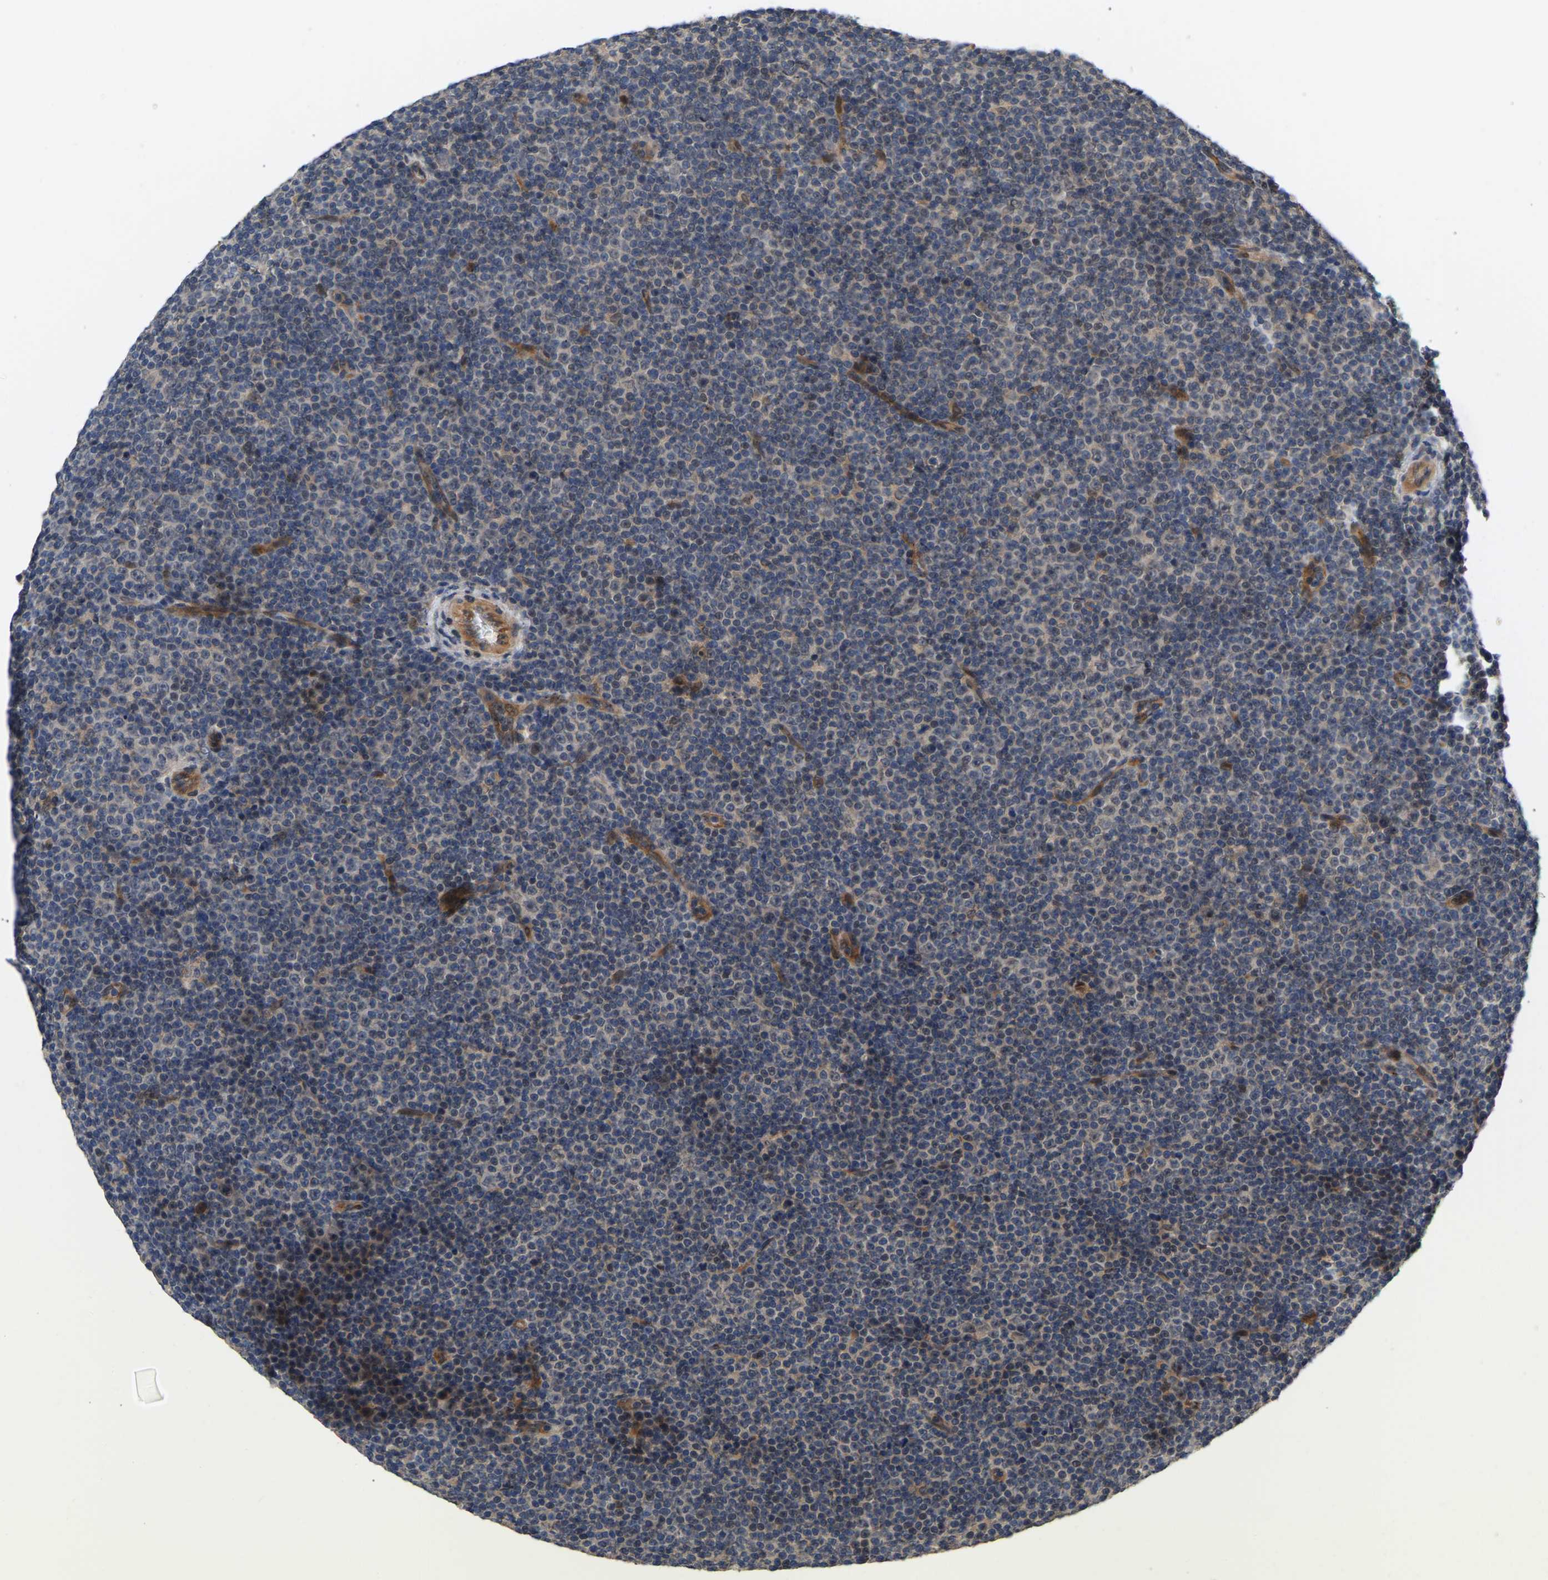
{"staining": {"intensity": "negative", "quantity": "none", "location": "none"}, "tissue": "lymphoma", "cell_type": "Tumor cells", "image_type": "cancer", "snomed": [{"axis": "morphology", "description": "Malignant lymphoma, non-Hodgkin's type, Low grade"}, {"axis": "topography", "description": "Lymph node"}], "caption": "An immunohistochemistry (IHC) photomicrograph of malignant lymphoma, non-Hodgkin's type (low-grade) is shown. There is no staining in tumor cells of malignant lymphoma, non-Hodgkin's type (low-grade).", "gene": "LIMK2", "patient": {"sex": "female", "age": 67}}